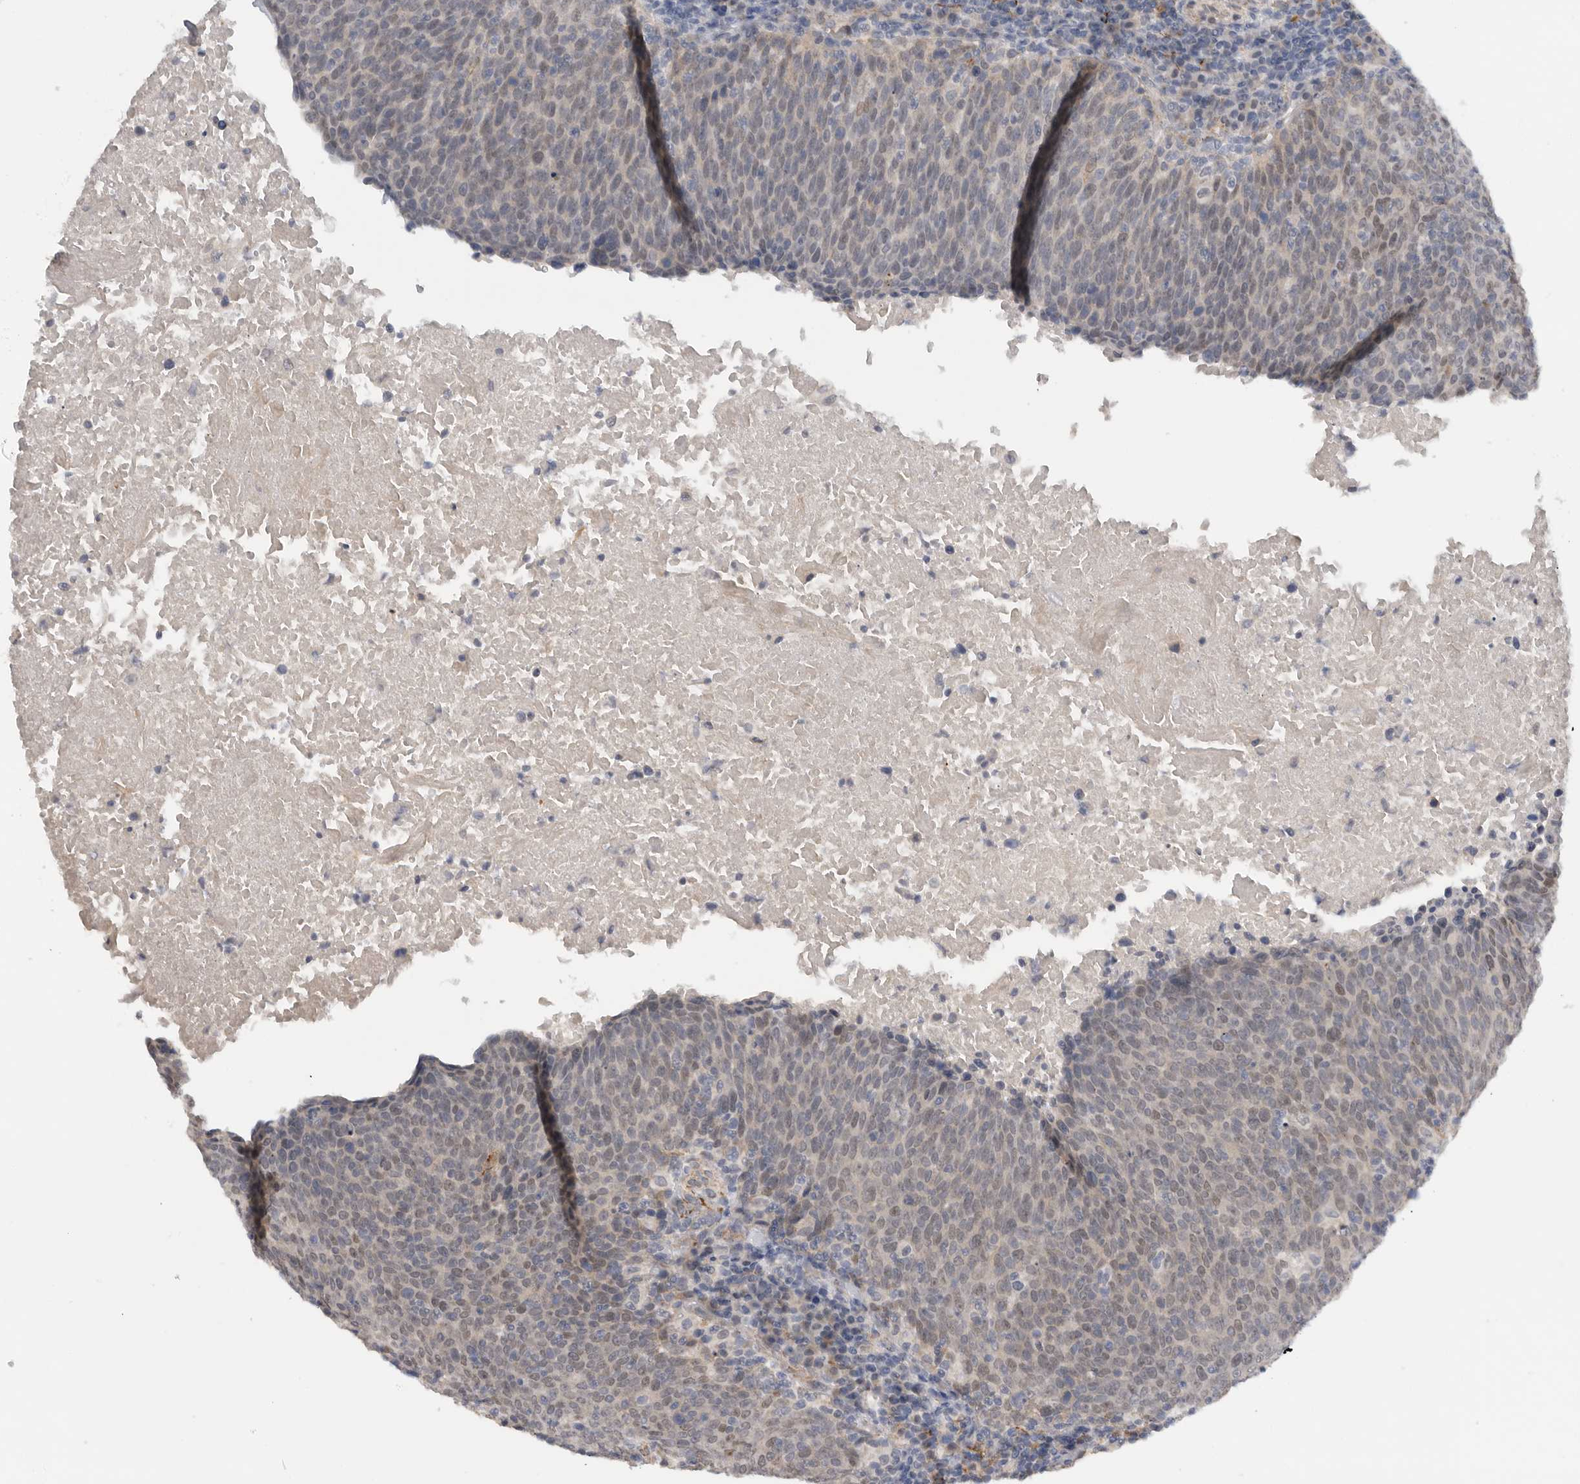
{"staining": {"intensity": "weak", "quantity": "25%-75%", "location": "nuclear"}, "tissue": "head and neck cancer", "cell_type": "Tumor cells", "image_type": "cancer", "snomed": [{"axis": "morphology", "description": "Squamous cell carcinoma, NOS"}, {"axis": "morphology", "description": "Squamous cell carcinoma, metastatic, NOS"}, {"axis": "topography", "description": "Lymph node"}, {"axis": "topography", "description": "Head-Neck"}], "caption": "About 25%-75% of tumor cells in squamous cell carcinoma (head and neck) exhibit weak nuclear protein positivity as visualized by brown immunohistochemical staining.", "gene": "DYRK2", "patient": {"sex": "male", "age": 62}}